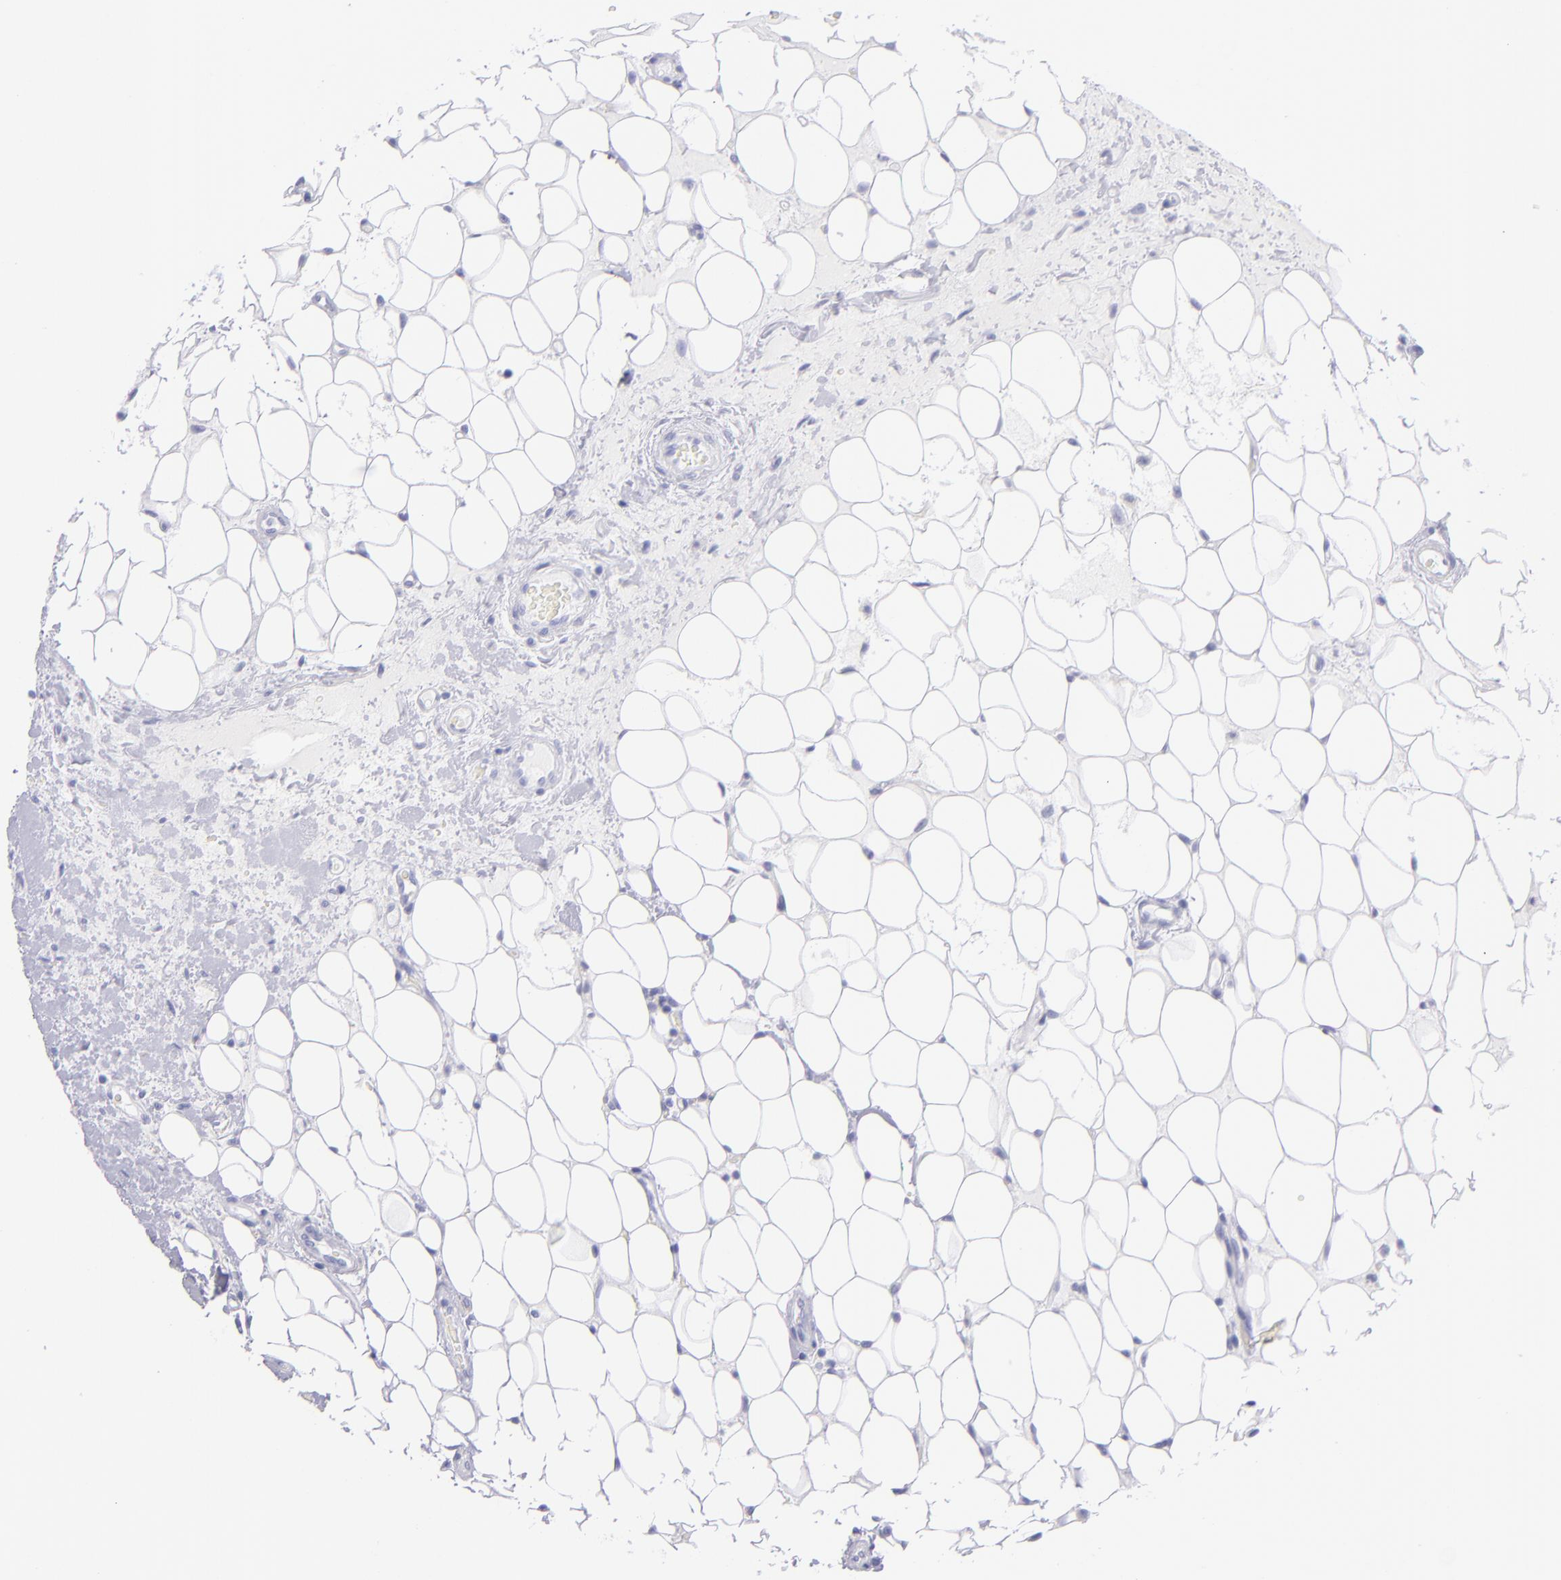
{"staining": {"intensity": "negative", "quantity": "none", "location": "none"}, "tissue": "breast cancer", "cell_type": "Tumor cells", "image_type": "cancer", "snomed": [{"axis": "morphology", "description": "Duct carcinoma"}, {"axis": "topography", "description": "Breast"}], "caption": "Tumor cells show no significant expression in breast cancer.", "gene": "PRPH", "patient": {"sex": "female", "age": 68}}